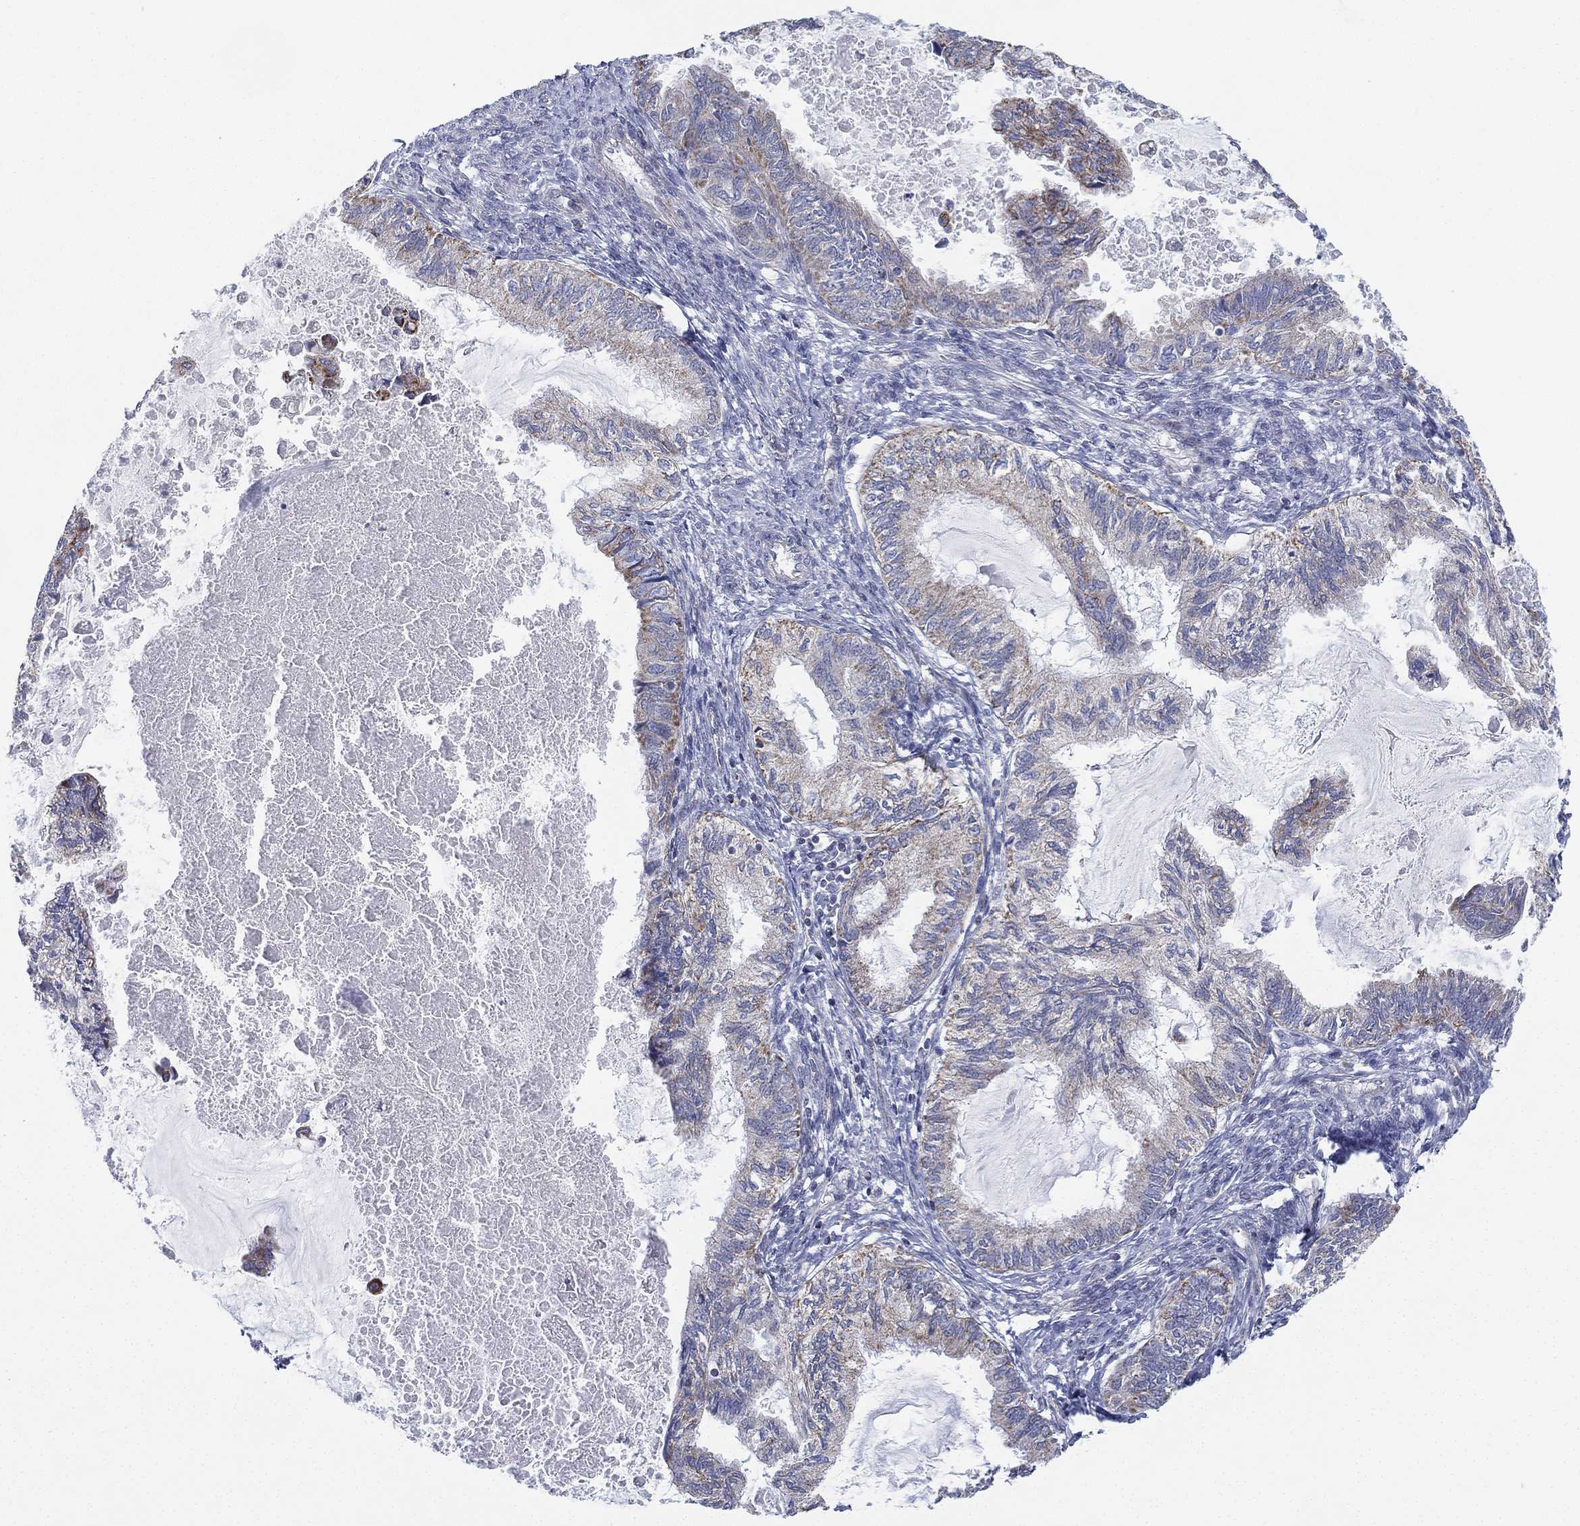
{"staining": {"intensity": "moderate", "quantity": "<25%", "location": "cytoplasmic/membranous"}, "tissue": "endometrial cancer", "cell_type": "Tumor cells", "image_type": "cancer", "snomed": [{"axis": "morphology", "description": "Adenocarcinoma, NOS"}, {"axis": "topography", "description": "Endometrium"}], "caption": "Immunohistochemistry histopathology image of neoplastic tissue: adenocarcinoma (endometrial) stained using immunohistochemistry displays low levels of moderate protein expression localized specifically in the cytoplasmic/membranous of tumor cells, appearing as a cytoplasmic/membranous brown color.", "gene": "INA", "patient": {"sex": "female", "age": 86}}